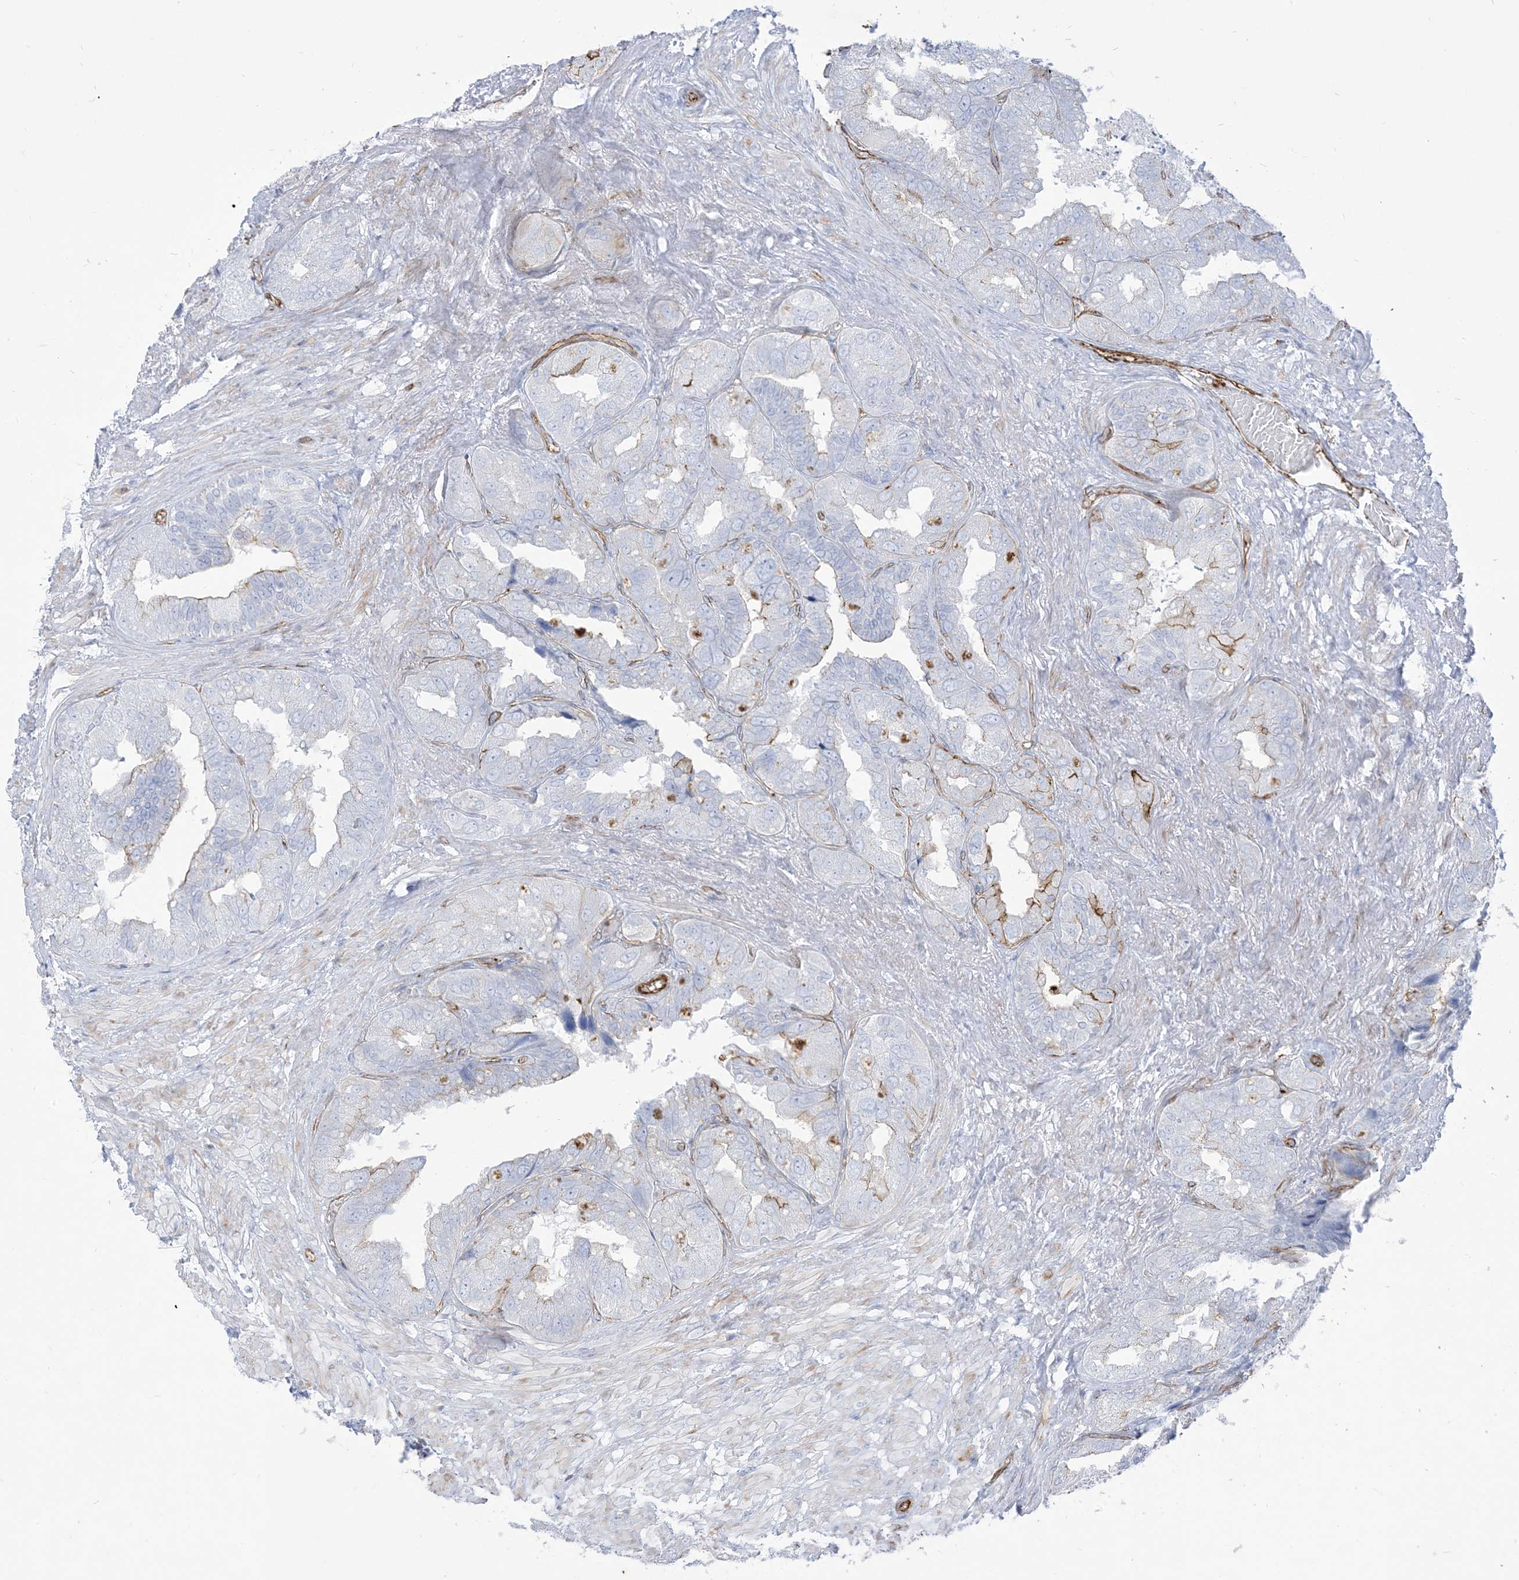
{"staining": {"intensity": "moderate", "quantity": "<25%", "location": "cytoplasmic/membranous"}, "tissue": "seminal vesicle", "cell_type": "Glandular cells", "image_type": "normal", "snomed": [{"axis": "morphology", "description": "Normal tissue, NOS"}, {"axis": "topography", "description": "Seminal veicle"}, {"axis": "topography", "description": "Peripheral nerve tissue"}], "caption": "Immunohistochemistry image of benign seminal vesicle: seminal vesicle stained using immunohistochemistry (IHC) demonstrates low levels of moderate protein expression localized specifically in the cytoplasmic/membranous of glandular cells, appearing as a cytoplasmic/membranous brown color.", "gene": "B3GNT7", "patient": {"sex": "male", "age": 63}}